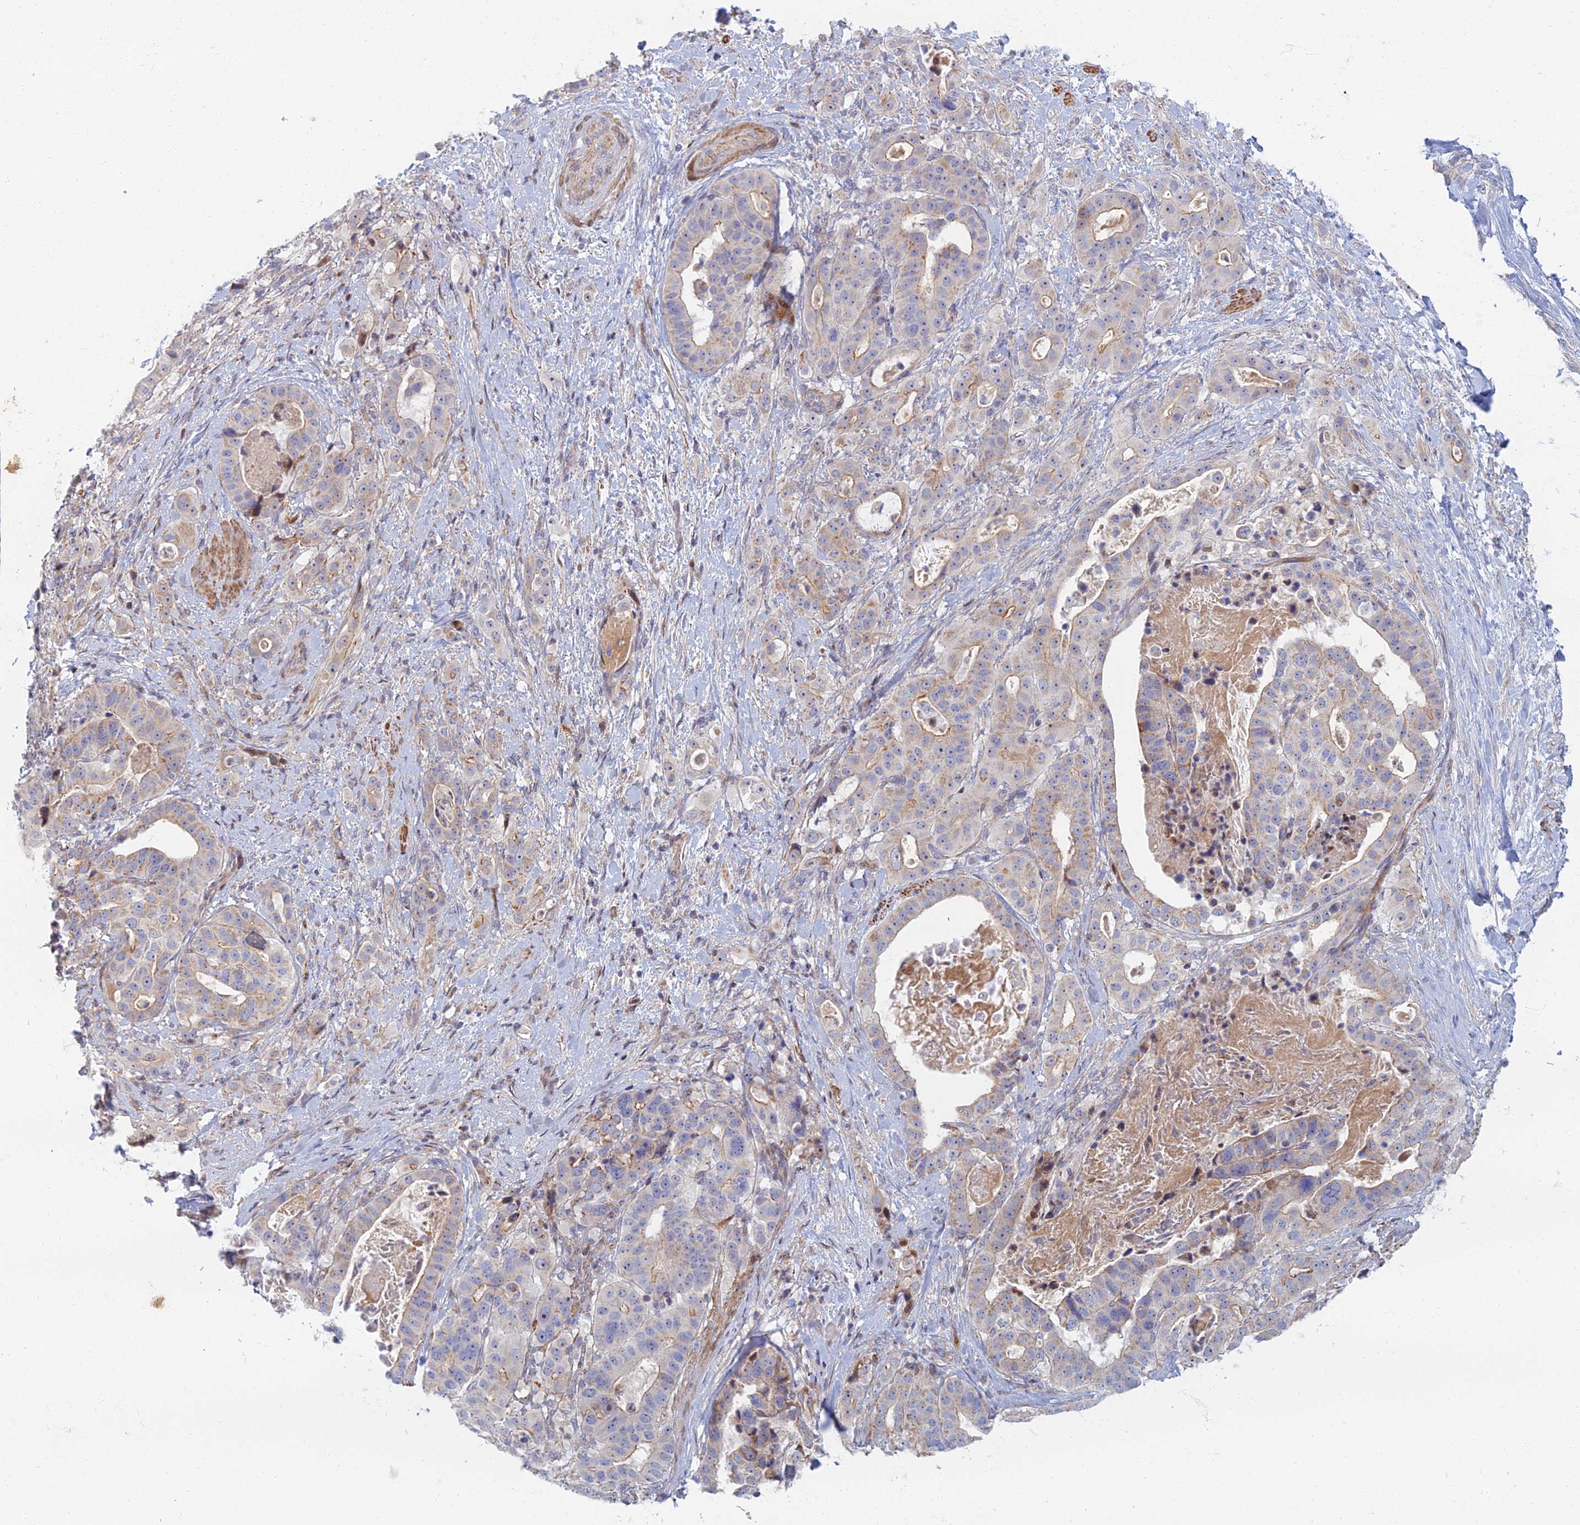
{"staining": {"intensity": "weak", "quantity": "<25%", "location": "cytoplasmic/membranous"}, "tissue": "stomach cancer", "cell_type": "Tumor cells", "image_type": "cancer", "snomed": [{"axis": "morphology", "description": "Adenocarcinoma, NOS"}, {"axis": "topography", "description": "Stomach"}], "caption": "The histopathology image displays no significant staining in tumor cells of adenocarcinoma (stomach).", "gene": "C15orf40", "patient": {"sex": "male", "age": 48}}